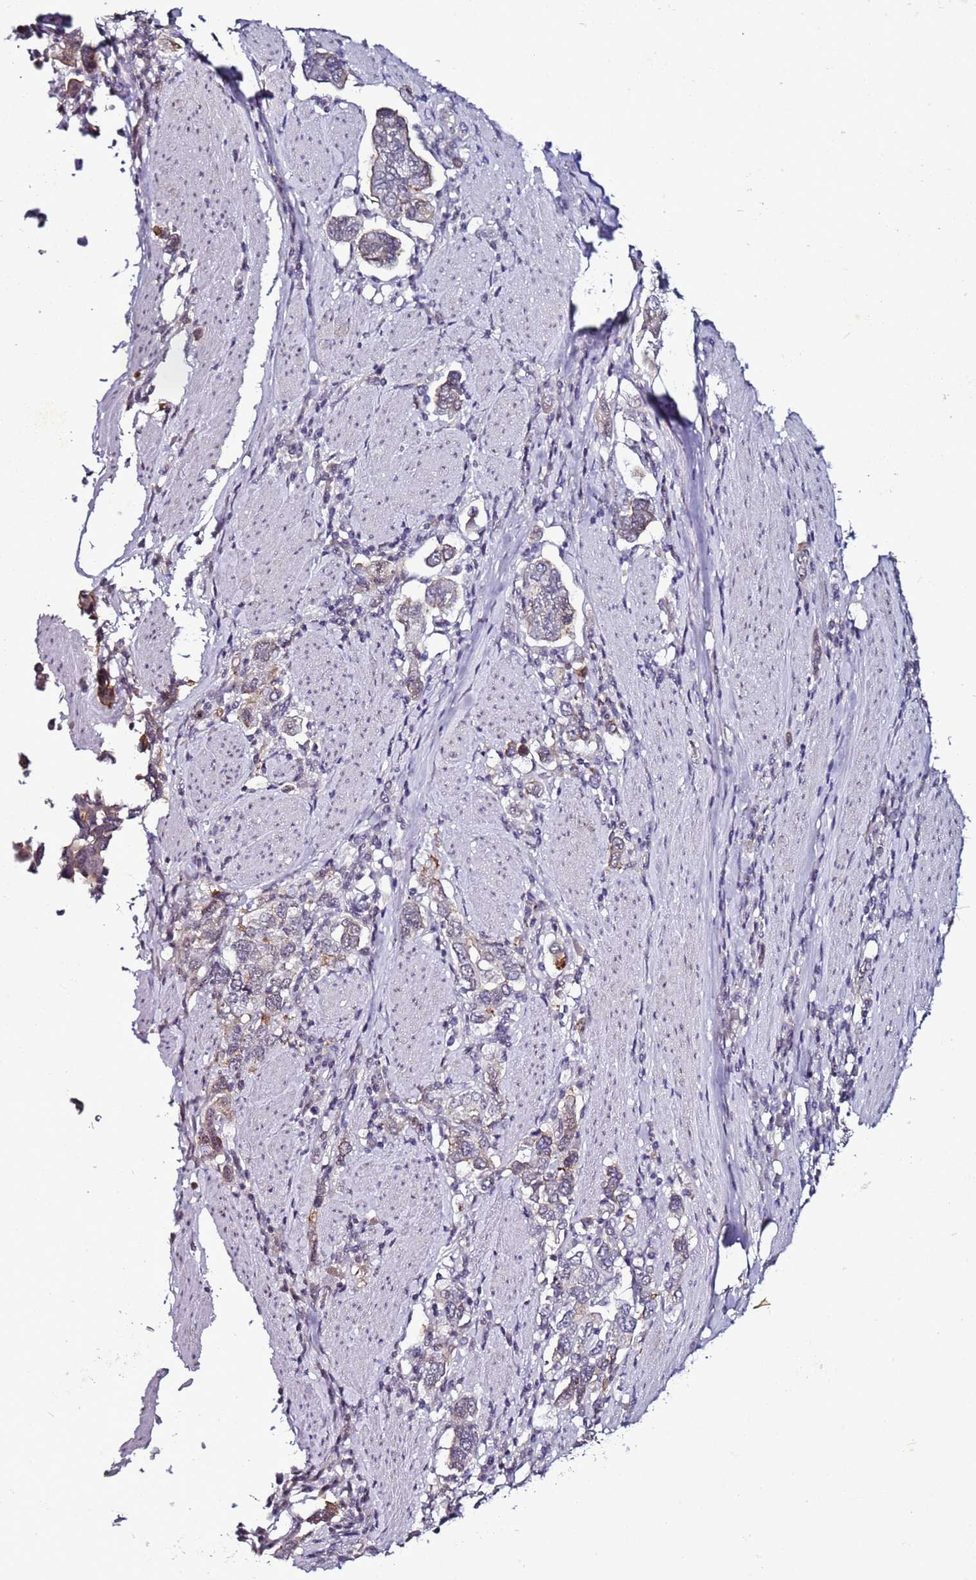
{"staining": {"intensity": "weak", "quantity": "<25%", "location": "cytoplasmic/membranous"}, "tissue": "stomach cancer", "cell_type": "Tumor cells", "image_type": "cancer", "snomed": [{"axis": "morphology", "description": "Adenocarcinoma, NOS"}, {"axis": "topography", "description": "Stomach, upper"}, {"axis": "topography", "description": "Stomach"}], "caption": "The histopathology image exhibits no staining of tumor cells in stomach cancer.", "gene": "PSMA7", "patient": {"sex": "male", "age": 62}}